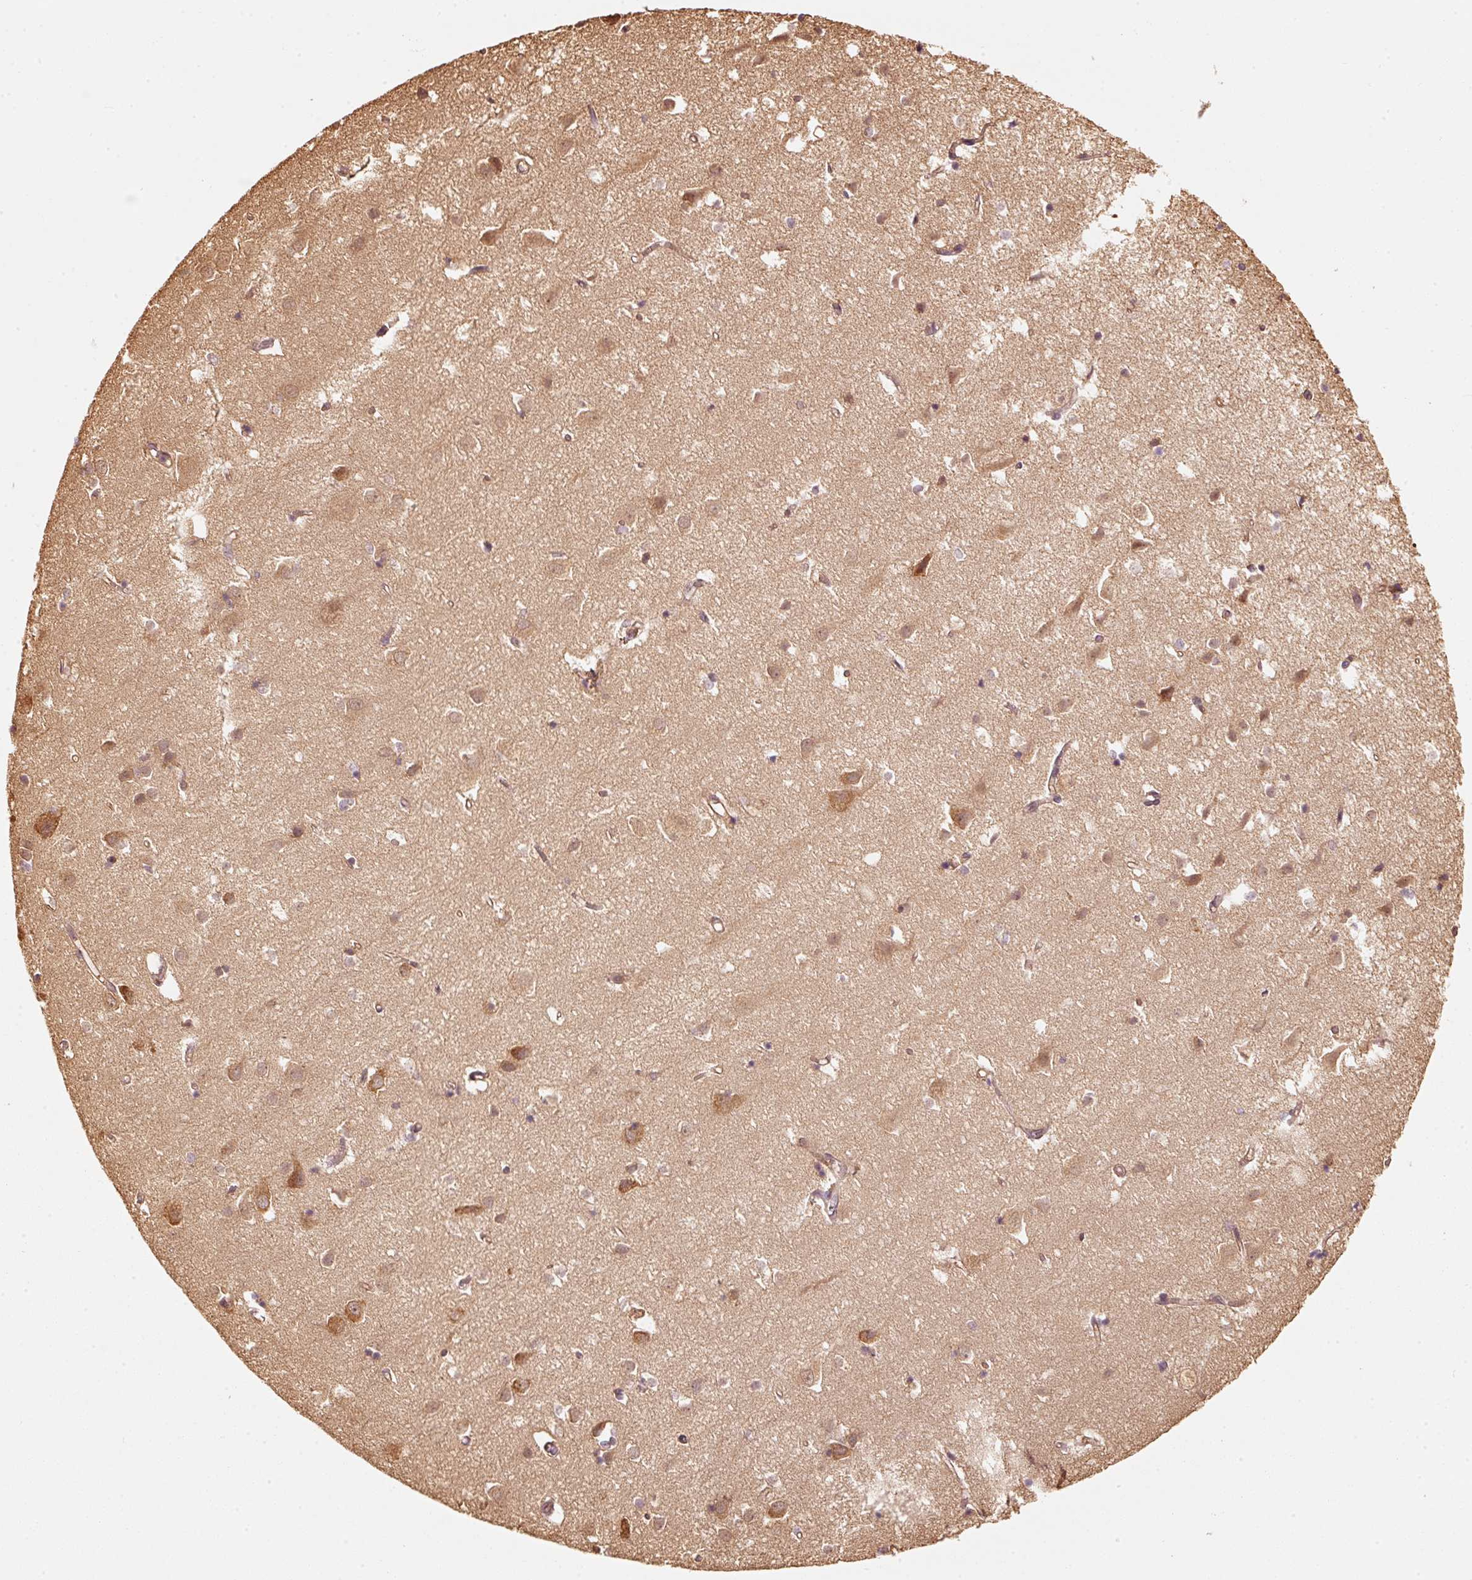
{"staining": {"intensity": "weak", "quantity": ">75%", "location": "cytoplasmic/membranous"}, "tissue": "cerebral cortex", "cell_type": "Endothelial cells", "image_type": "normal", "snomed": [{"axis": "morphology", "description": "Normal tissue, NOS"}, {"axis": "topography", "description": "Cerebral cortex"}], "caption": "This is an image of immunohistochemistry staining of normal cerebral cortex, which shows weak expression in the cytoplasmic/membranous of endothelial cells.", "gene": "STAU1", "patient": {"sex": "male", "age": 70}}